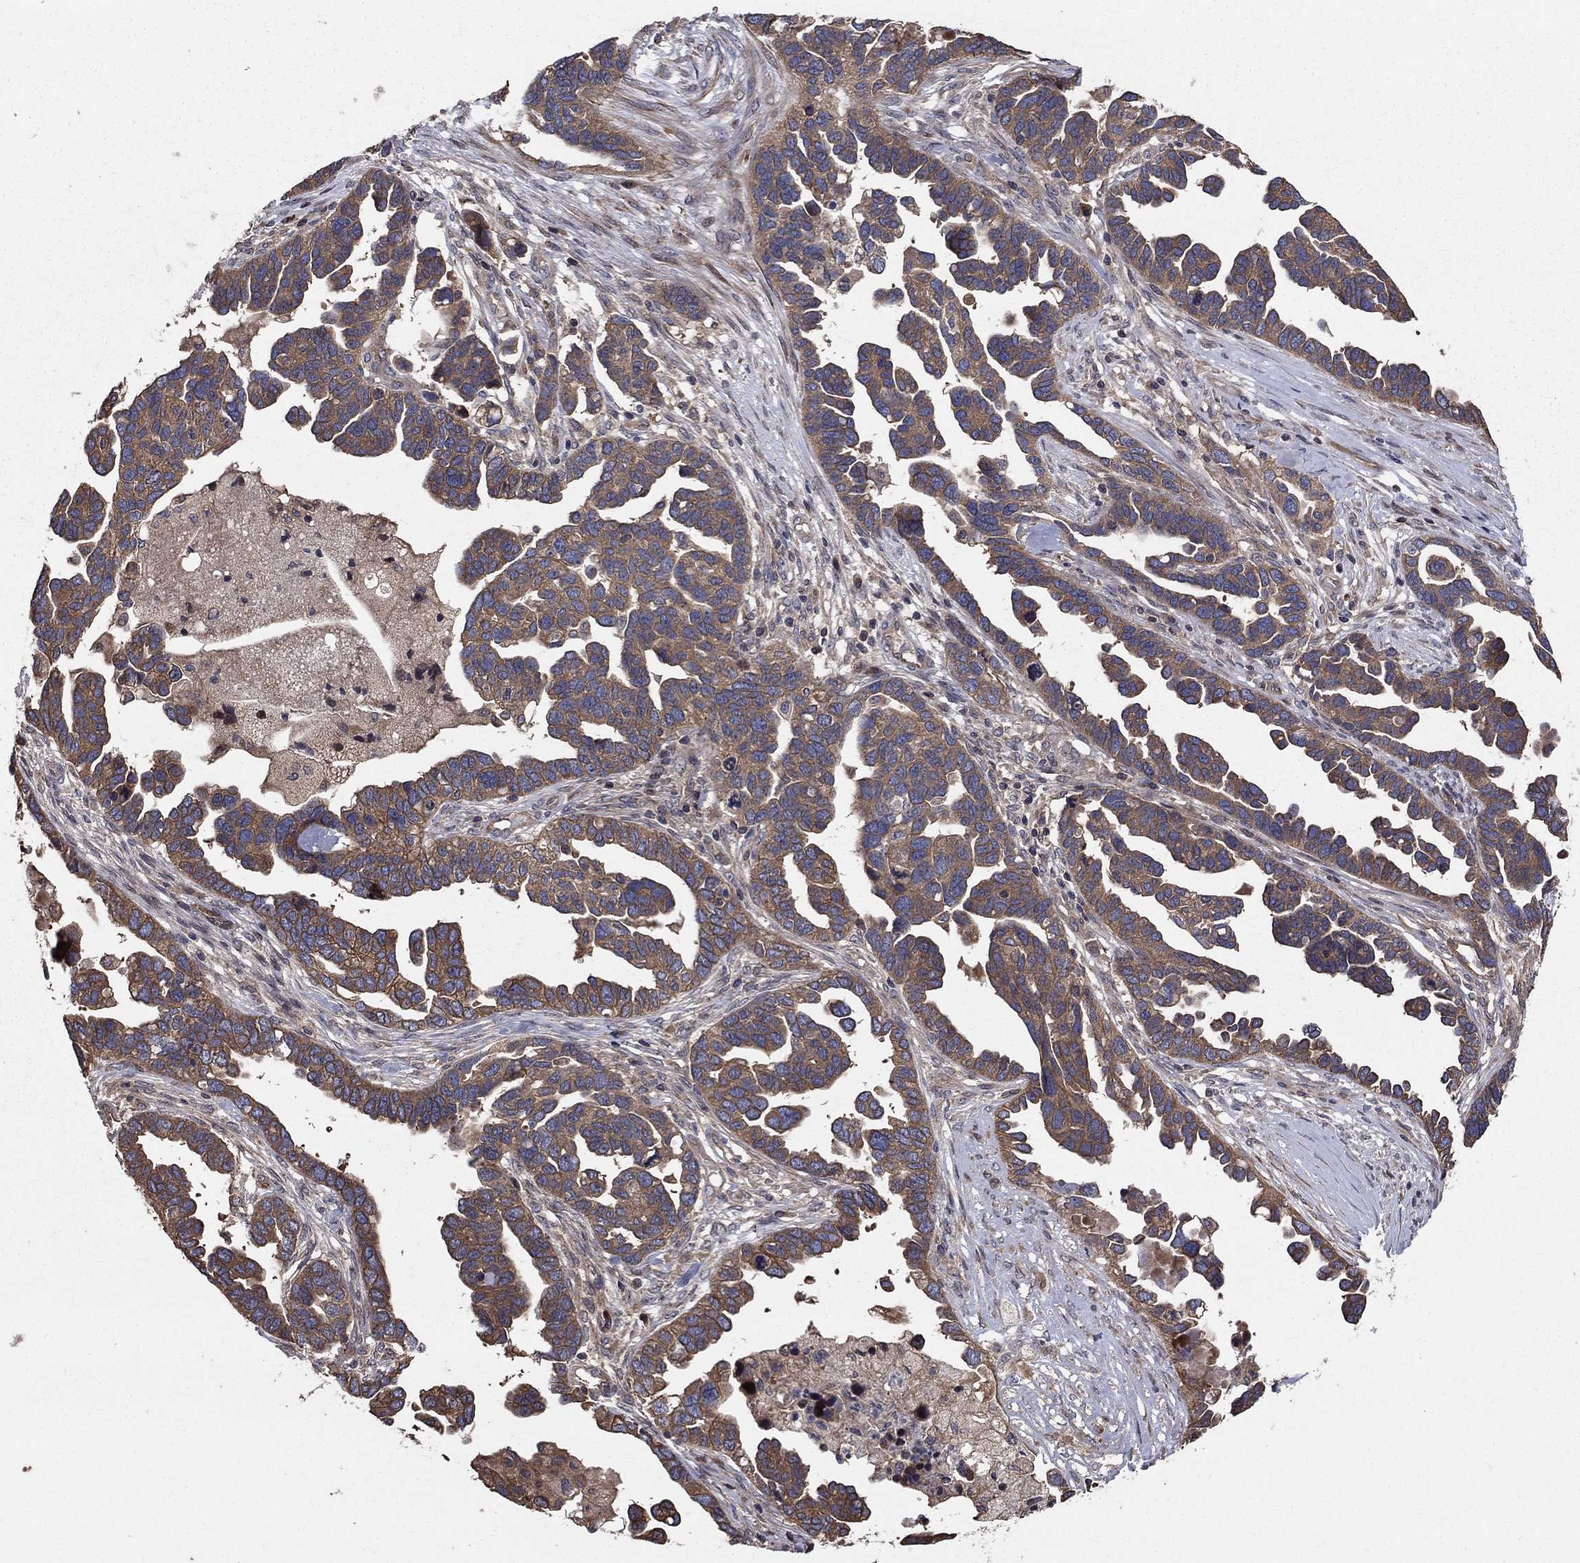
{"staining": {"intensity": "moderate", "quantity": "25%-75%", "location": "cytoplasmic/membranous"}, "tissue": "ovarian cancer", "cell_type": "Tumor cells", "image_type": "cancer", "snomed": [{"axis": "morphology", "description": "Cystadenocarcinoma, serous, NOS"}, {"axis": "topography", "description": "Ovary"}], "caption": "A brown stain shows moderate cytoplasmic/membranous positivity of a protein in ovarian cancer tumor cells.", "gene": "BABAM2", "patient": {"sex": "female", "age": 54}}